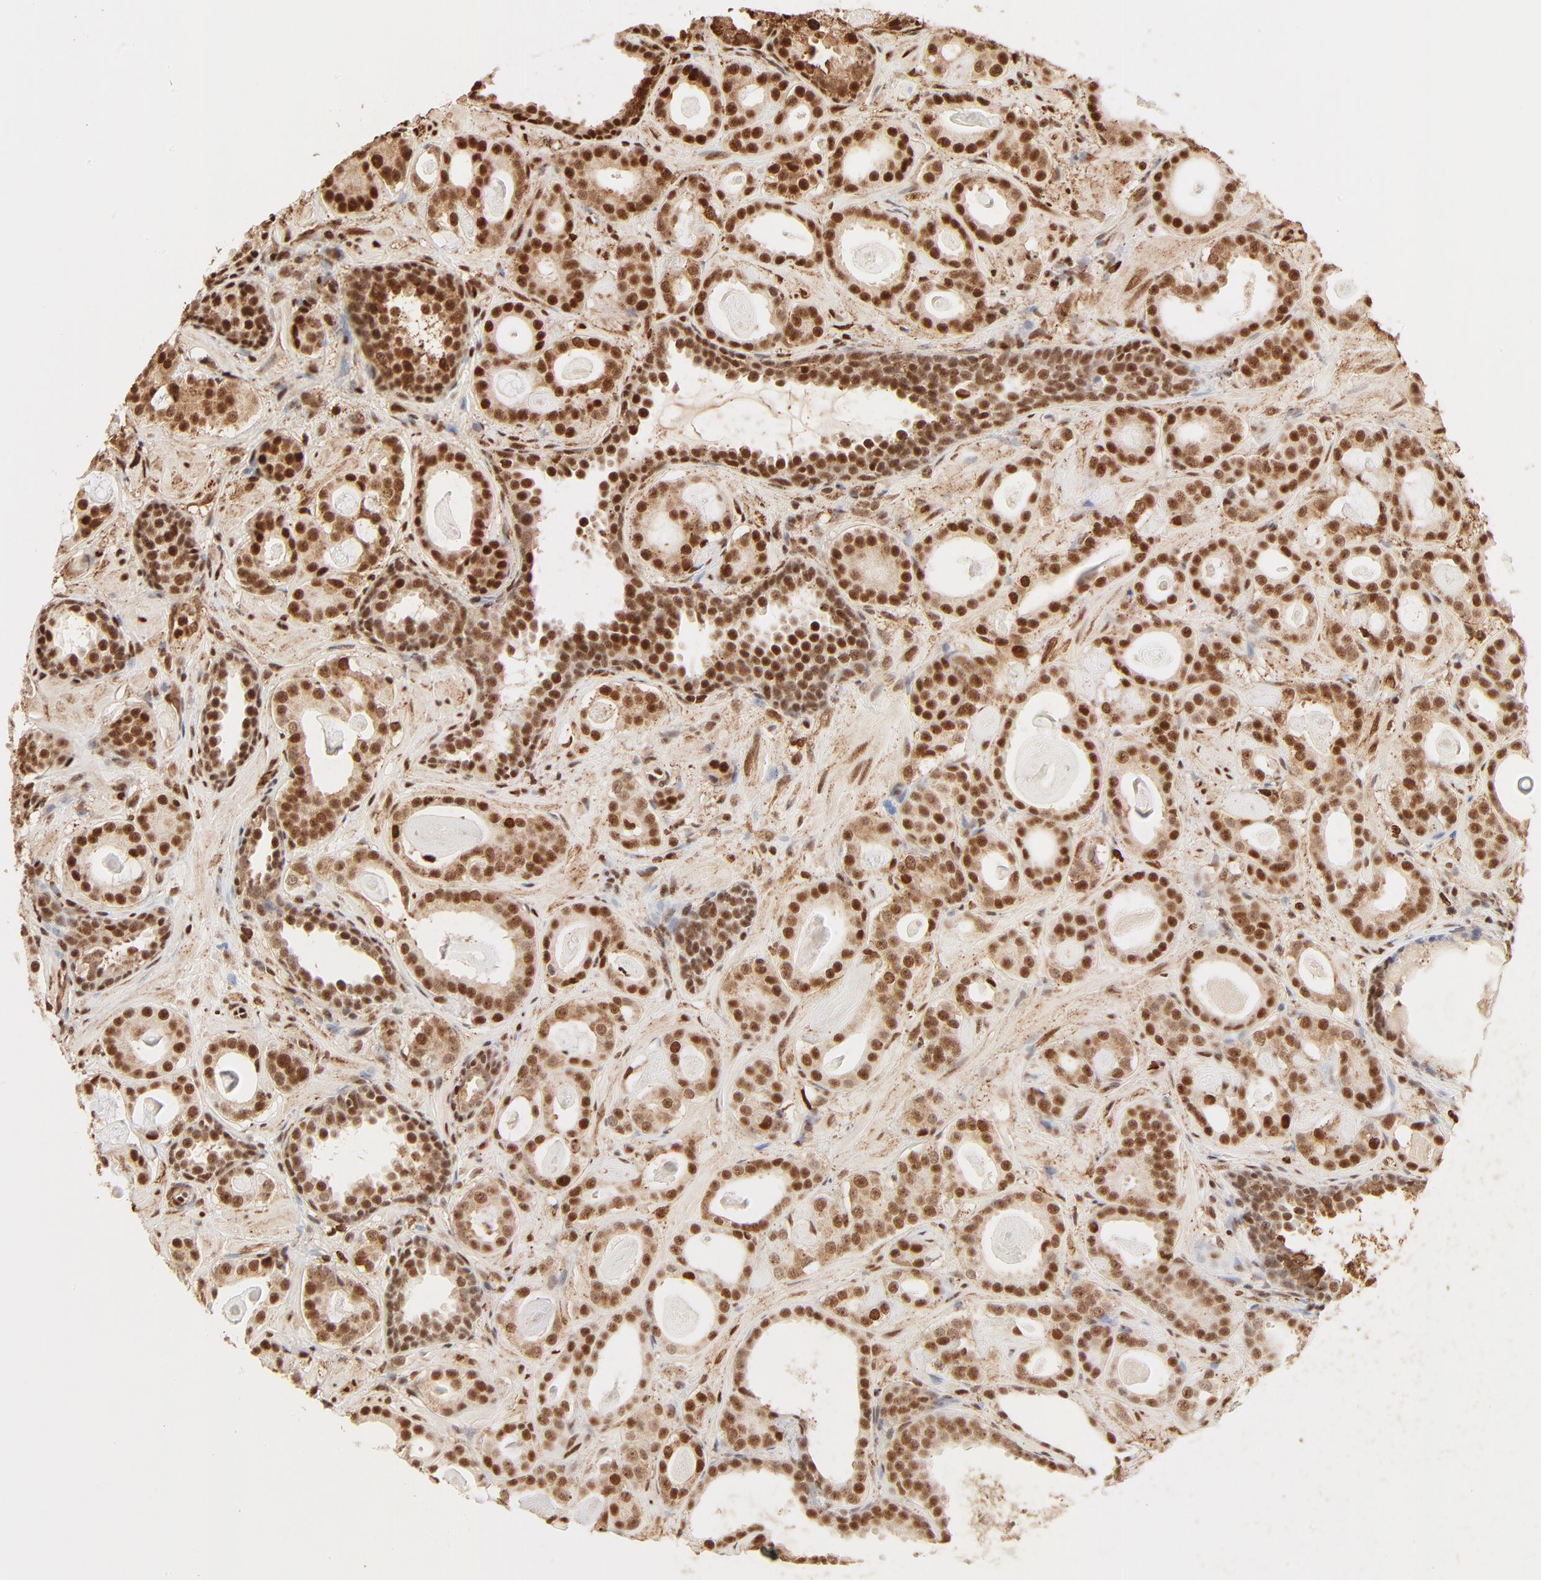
{"staining": {"intensity": "strong", "quantity": ">75%", "location": "nuclear"}, "tissue": "prostate cancer", "cell_type": "Tumor cells", "image_type": "cancer", "snomed": [{"axis": "morphology", "description": "Adenocarcinoma, Low grade"}, {"axis": "topography", "description": "Prostate"}], "caption": "Immunohistochemistry (IHC) staining of prostate adenocarcinoma (low-grade), which reveals high levels of strong nuclear expression in about >75% of tumor cells indicating strong nuclear protein positivity. The staining was performed using DAB (3,3'-diaminobenzidine) (brown) for protein detection and nuclei were counterstained in hematoxylin (blue).", "gene": "FAM50A", "patient": {"sex": "male", "age": 57}}